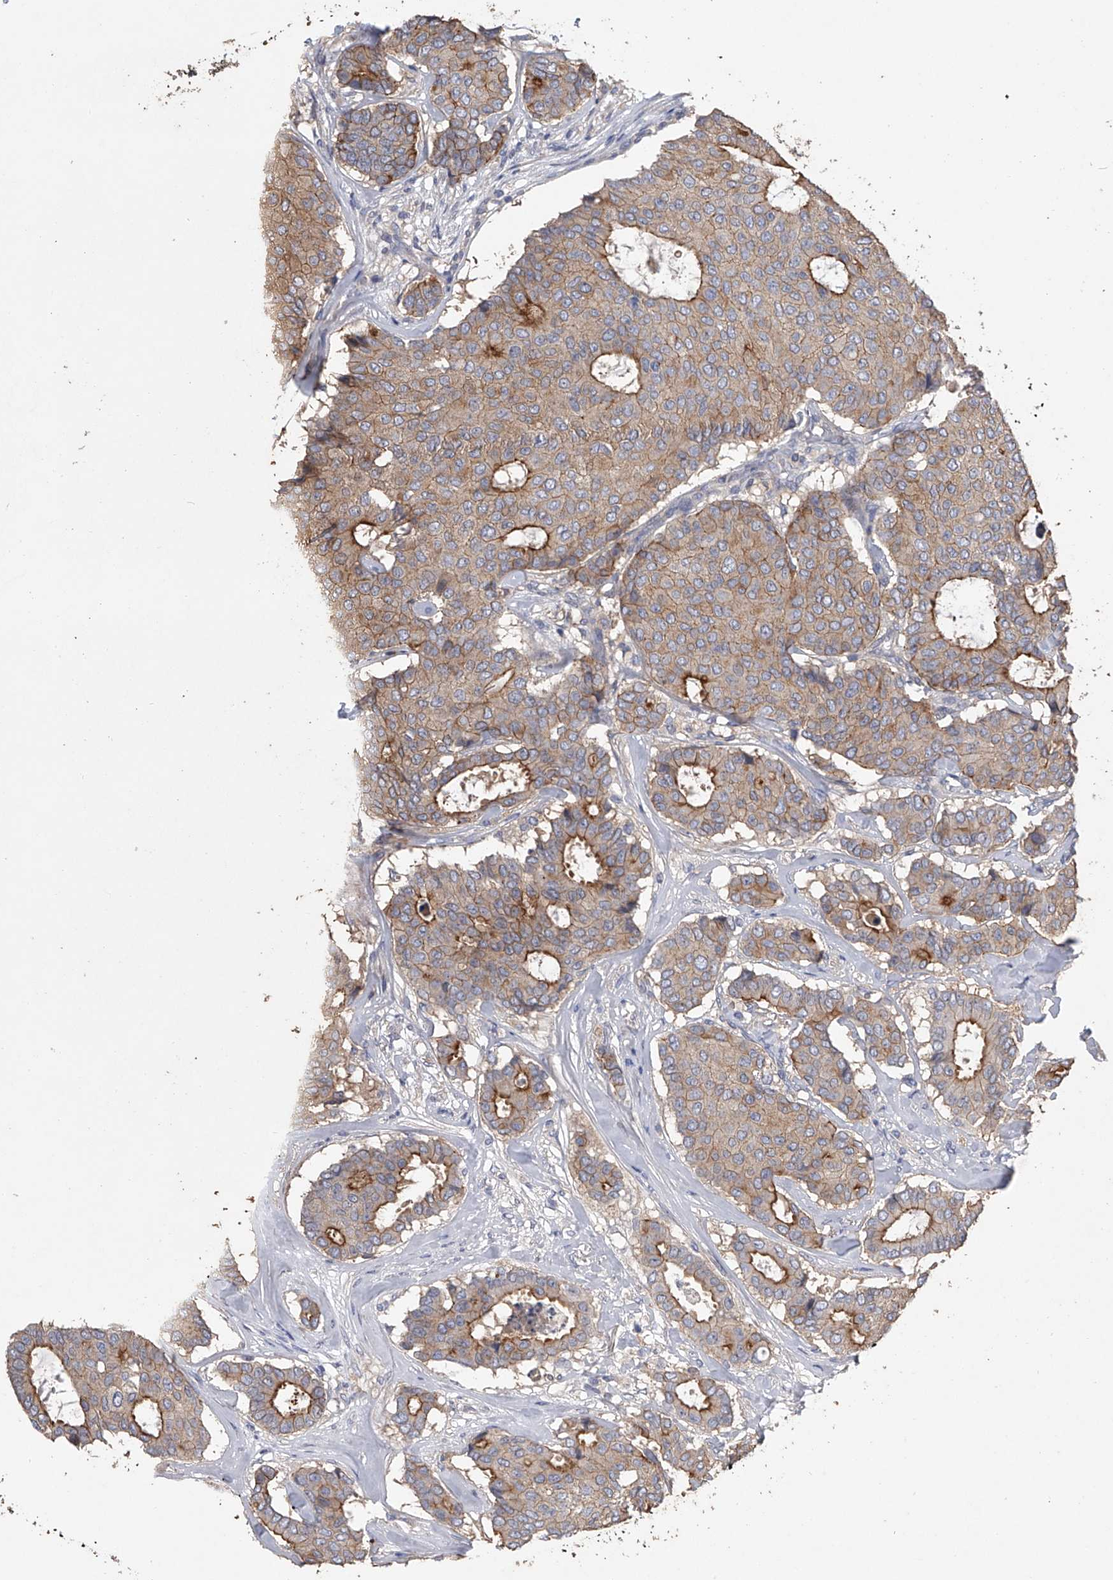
{"staining": {"intensity": "moderate", "quantity": "25%-75%", "location": "cytoplasmic/membranous"}, "tissue": "breast cancer", "cell_type": "Tumor cells", "image_type": "cancer", "snomed": [{"axis": "morphology", "description": "Duct carcinoma"}, {"axis": "topography", "description": "Breast"}], "caption": "DAB immunohistochemical staining of human breast cancer (infiltrating ductal carcinoma) shows moderate cytoplasmic/membranous protein expression in about 25%-75% of tumor cells.", "gene": "ZNF343", "patient": {"sex": "female", "age": 75}}